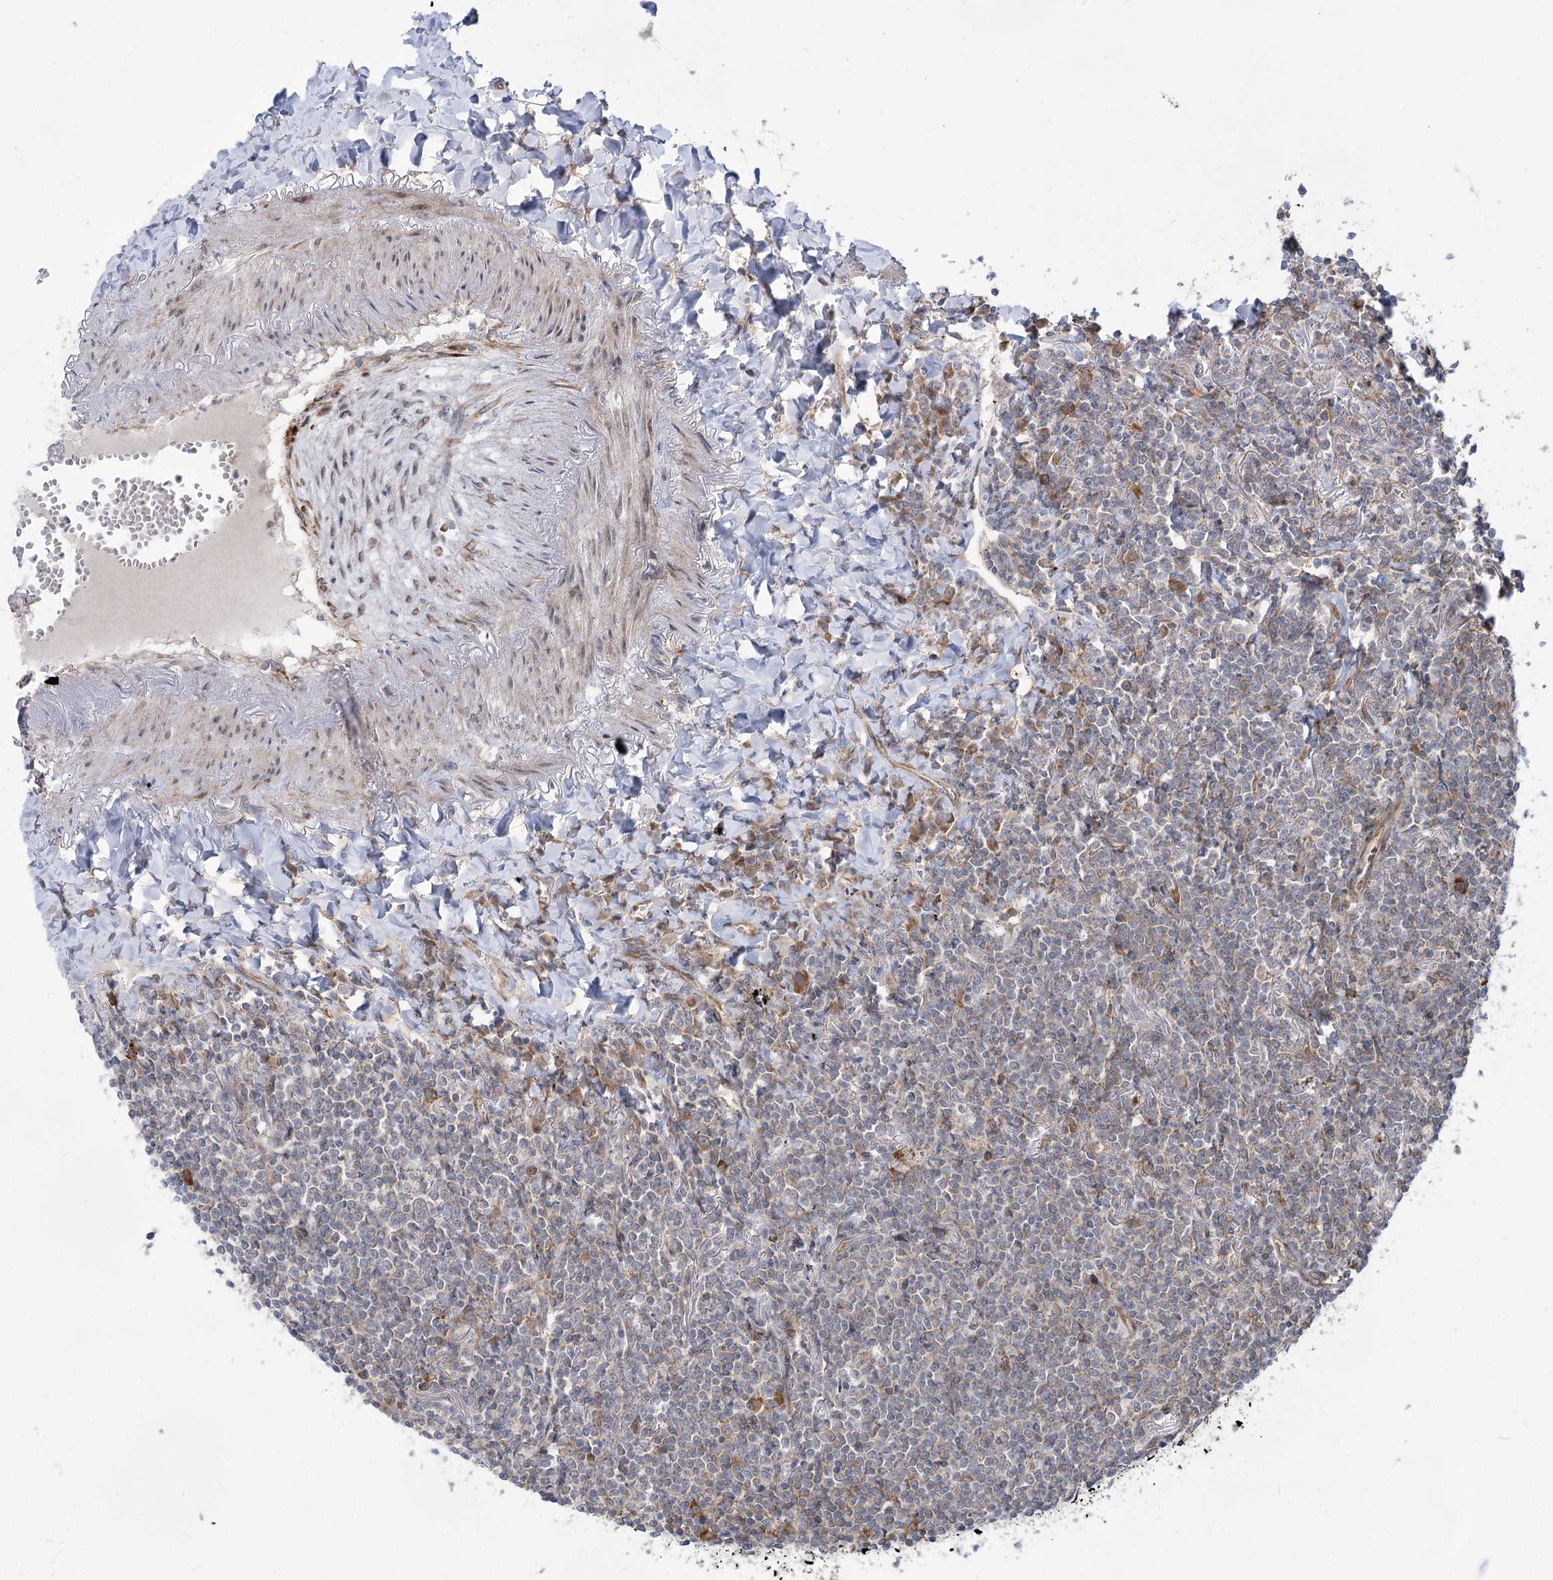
{"staining": {"intensity": "negative", "quantity": "none", "location": "none"}, "tissue": "lymphoma", "cell_type": "Tumor cells", "image_type": "cancer", "snomed": [{"axis": "morphology", "description": "Malignant lymphoma, non-Hodgkin's type, Low grade"}, {"axis": "topography", "description": "Lung"}], "caption": "This is an immunohistochemistry (IHC) image of lymphoma. There is no positivity in tumor cells.", "gene": "VWA2", "patient": {"sex": "female", "age": 71}}